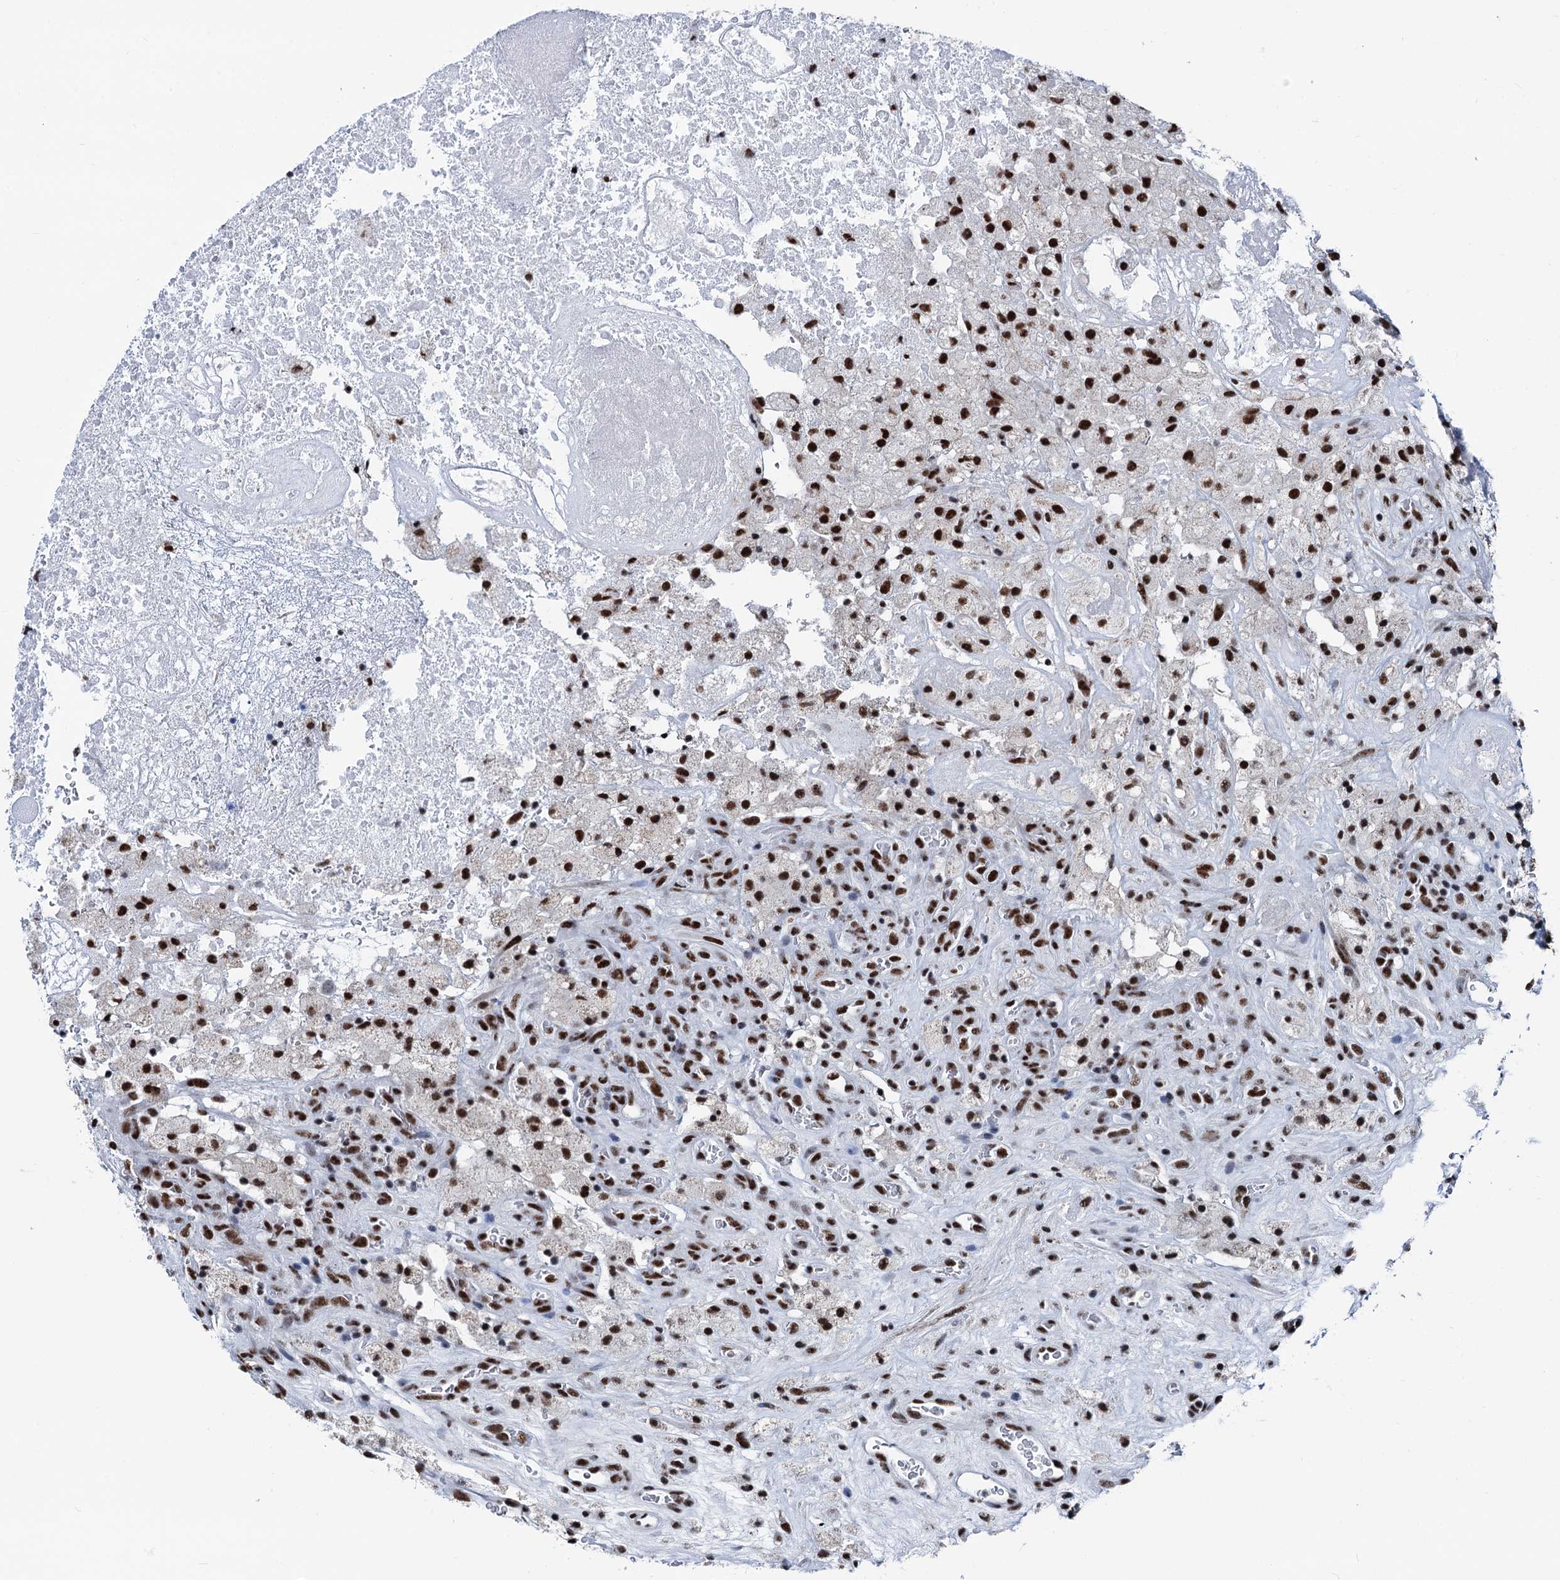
{"staining": {"intensity": "strong", "quantity": ">75%", "location": "nuclear"}, "tissue": "glioma", "cell_type": "Tumor cells", "image_type": "cancer", "snomed": [{"axis": "morphology", "description": "Glioma, malignant, High grade"}, {"axis": "topography", "description": "Brain"}], "caption": "Immunohistochemistry staining of glioma, which exhibits high levels of strong nuclear staining in about >75% of tumor cells indicating strong nuclear protein positivity. The staining was performed using DAB (3,3'-diaminobenzidine) (brown) for protein detection and nuclei were counterstained in hematoxylin (blue).", "gene": "DDX23", "patient": {"sex": "male", "age": 76}}